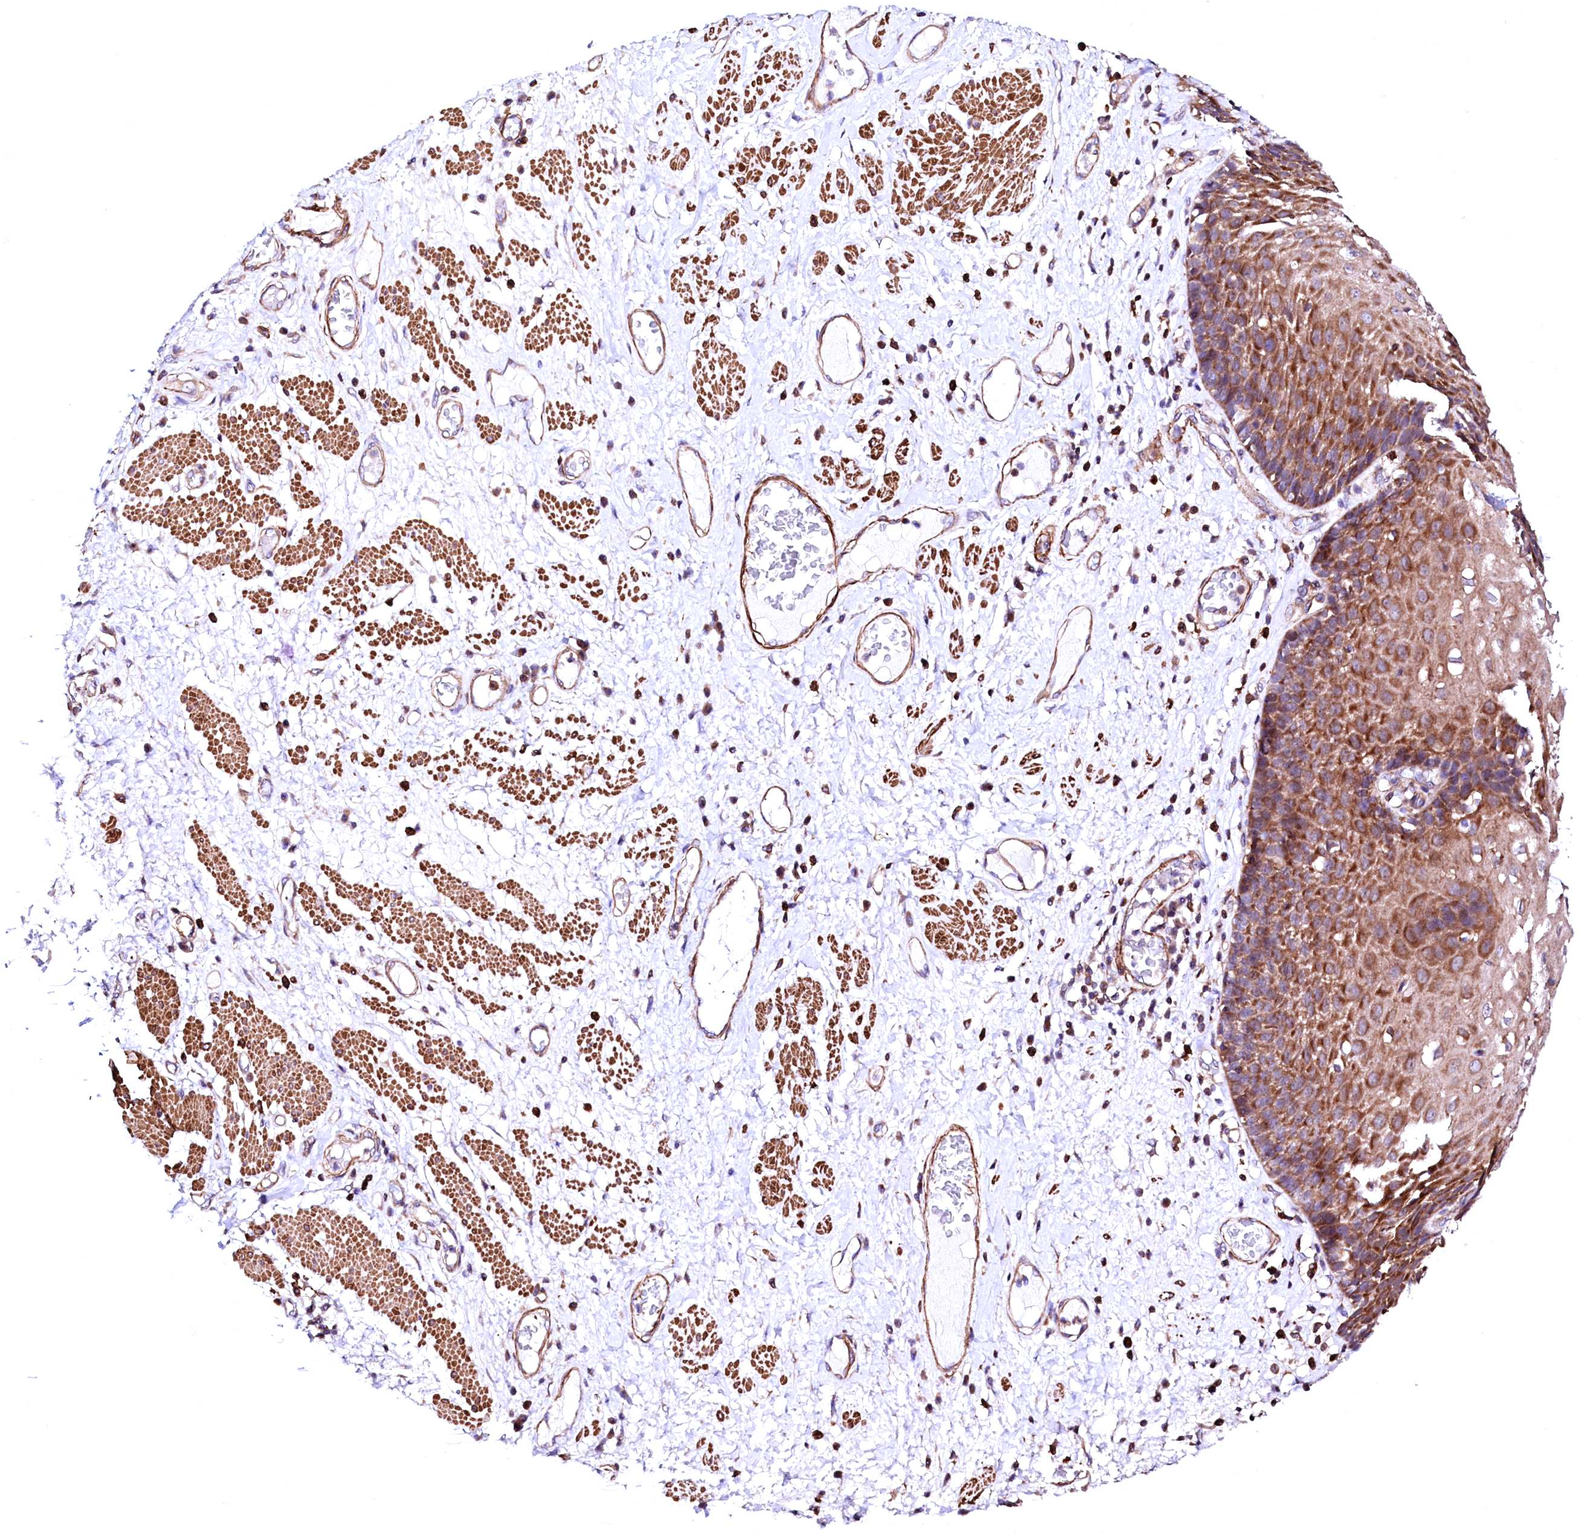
{"staining": {"intensity": "strong", "quantity": ">75%", "location": "cytoplasmic/membranous"}, "tissue": "esophagus", "cell_type": "Squamous epithelial cells", "image_type": "normal", "snomed": [{"axis": "morphology", "description": "Normal tissue, NOS"}, {"axis": "morphology", "description": "Adenocarcinoma, NOS"}, {"axis": "topography", "description": "Esophagus"}], "caption": "Esophagus stained with a brown dye exhibits strong cytoplasmic/membranous positive staining in about >75% of squamous epithelial cells.", "gene": "GPR176", "patient": {"sex": "male", "age": 62}}